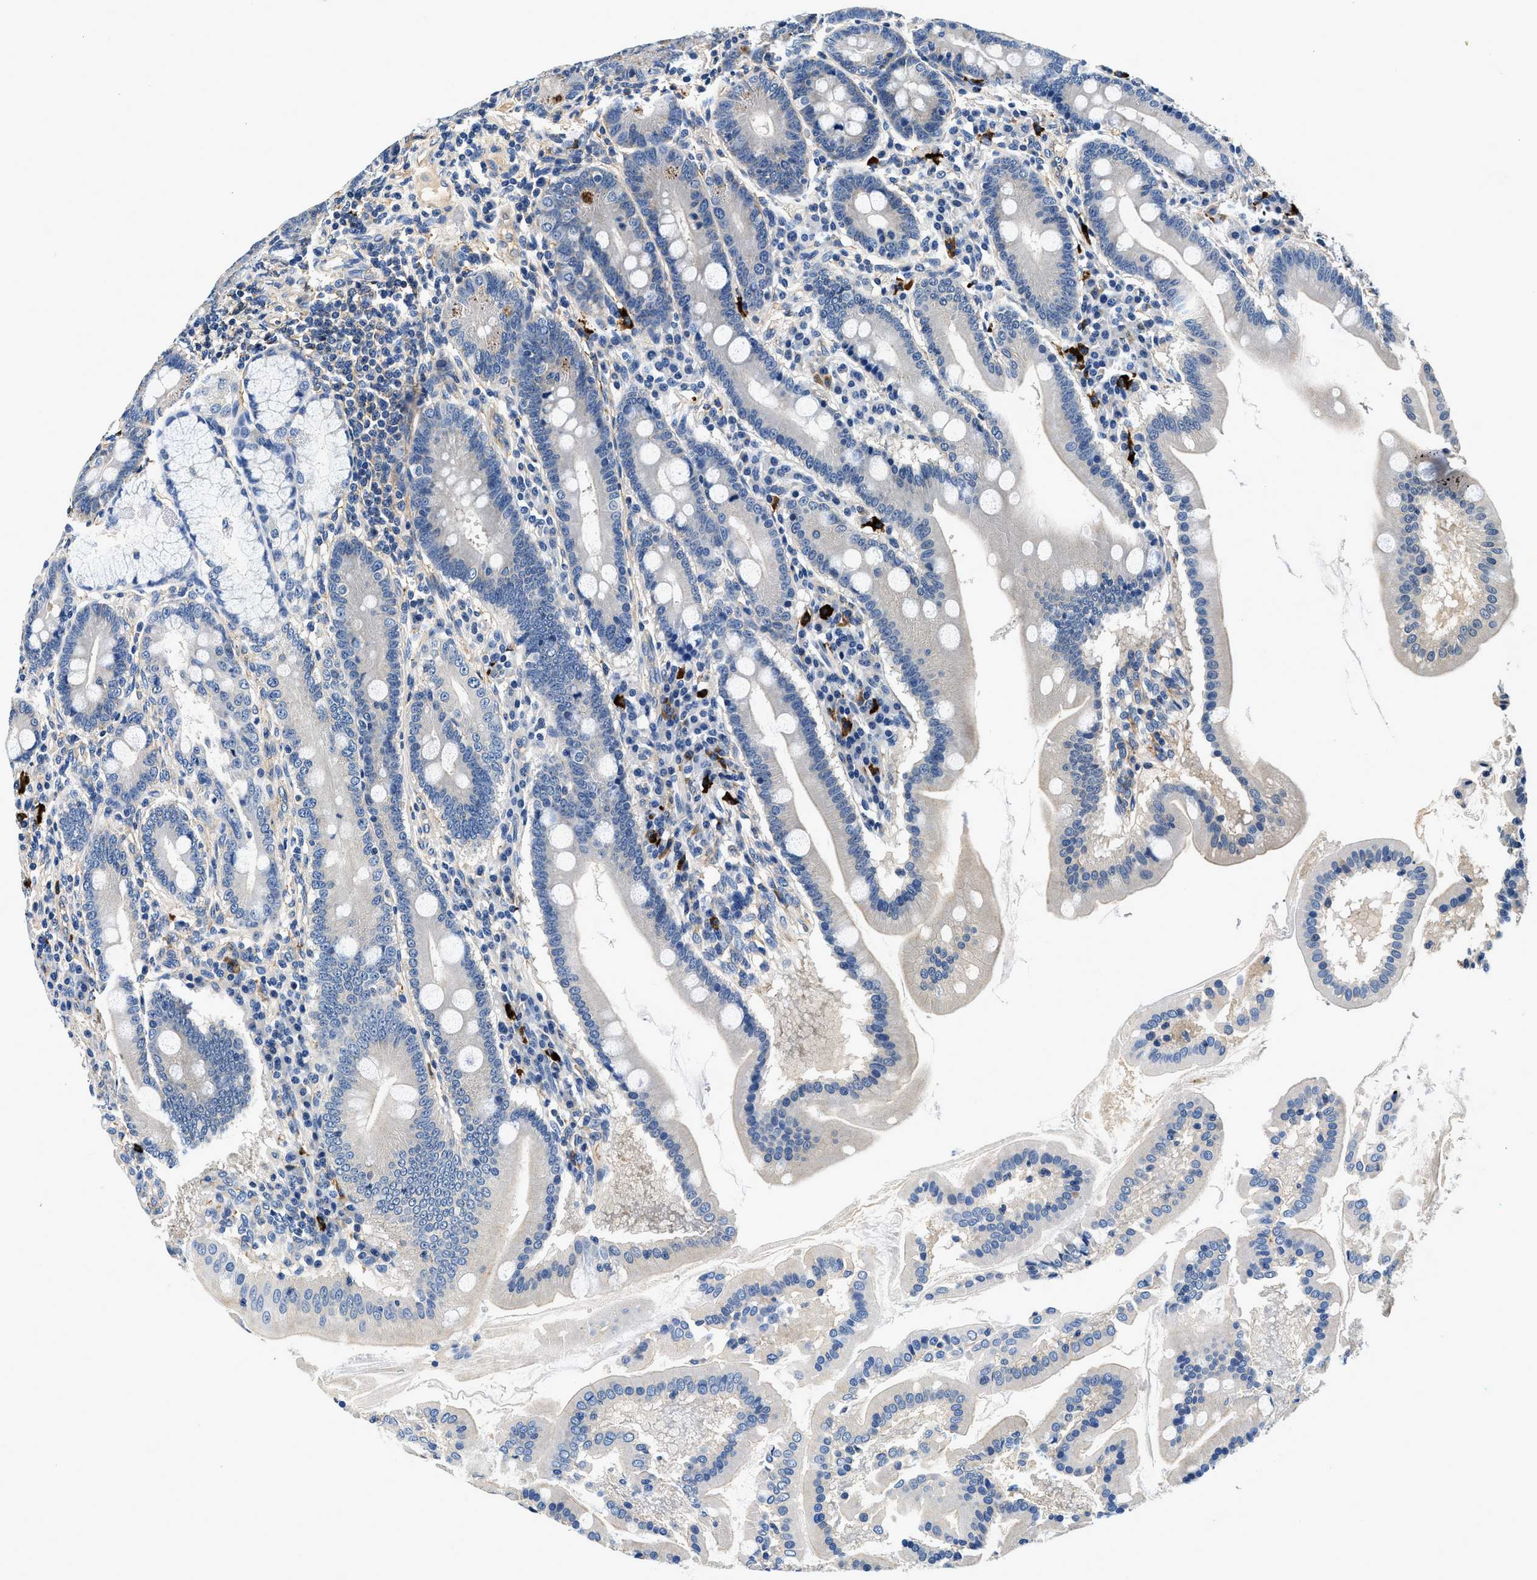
{"staining": {"intensity": "moderate", "quantity": "<25%", "location": "cytoplasmic/membranous"}, "tissue": "duodenum", "cell_type": "Glandular cells", "image_type": "normal", "snomed": [{"axis": "morphology", "description": "Normal tissue, NOS"}, {"axis": "topography", "description": "Duodenum"}], "caption": "Duodenum stained with a protein marker displays moderate staining in glandular cells.", "gene": "ZFAND3", "patient": {"sex": "male", "age": 50}}